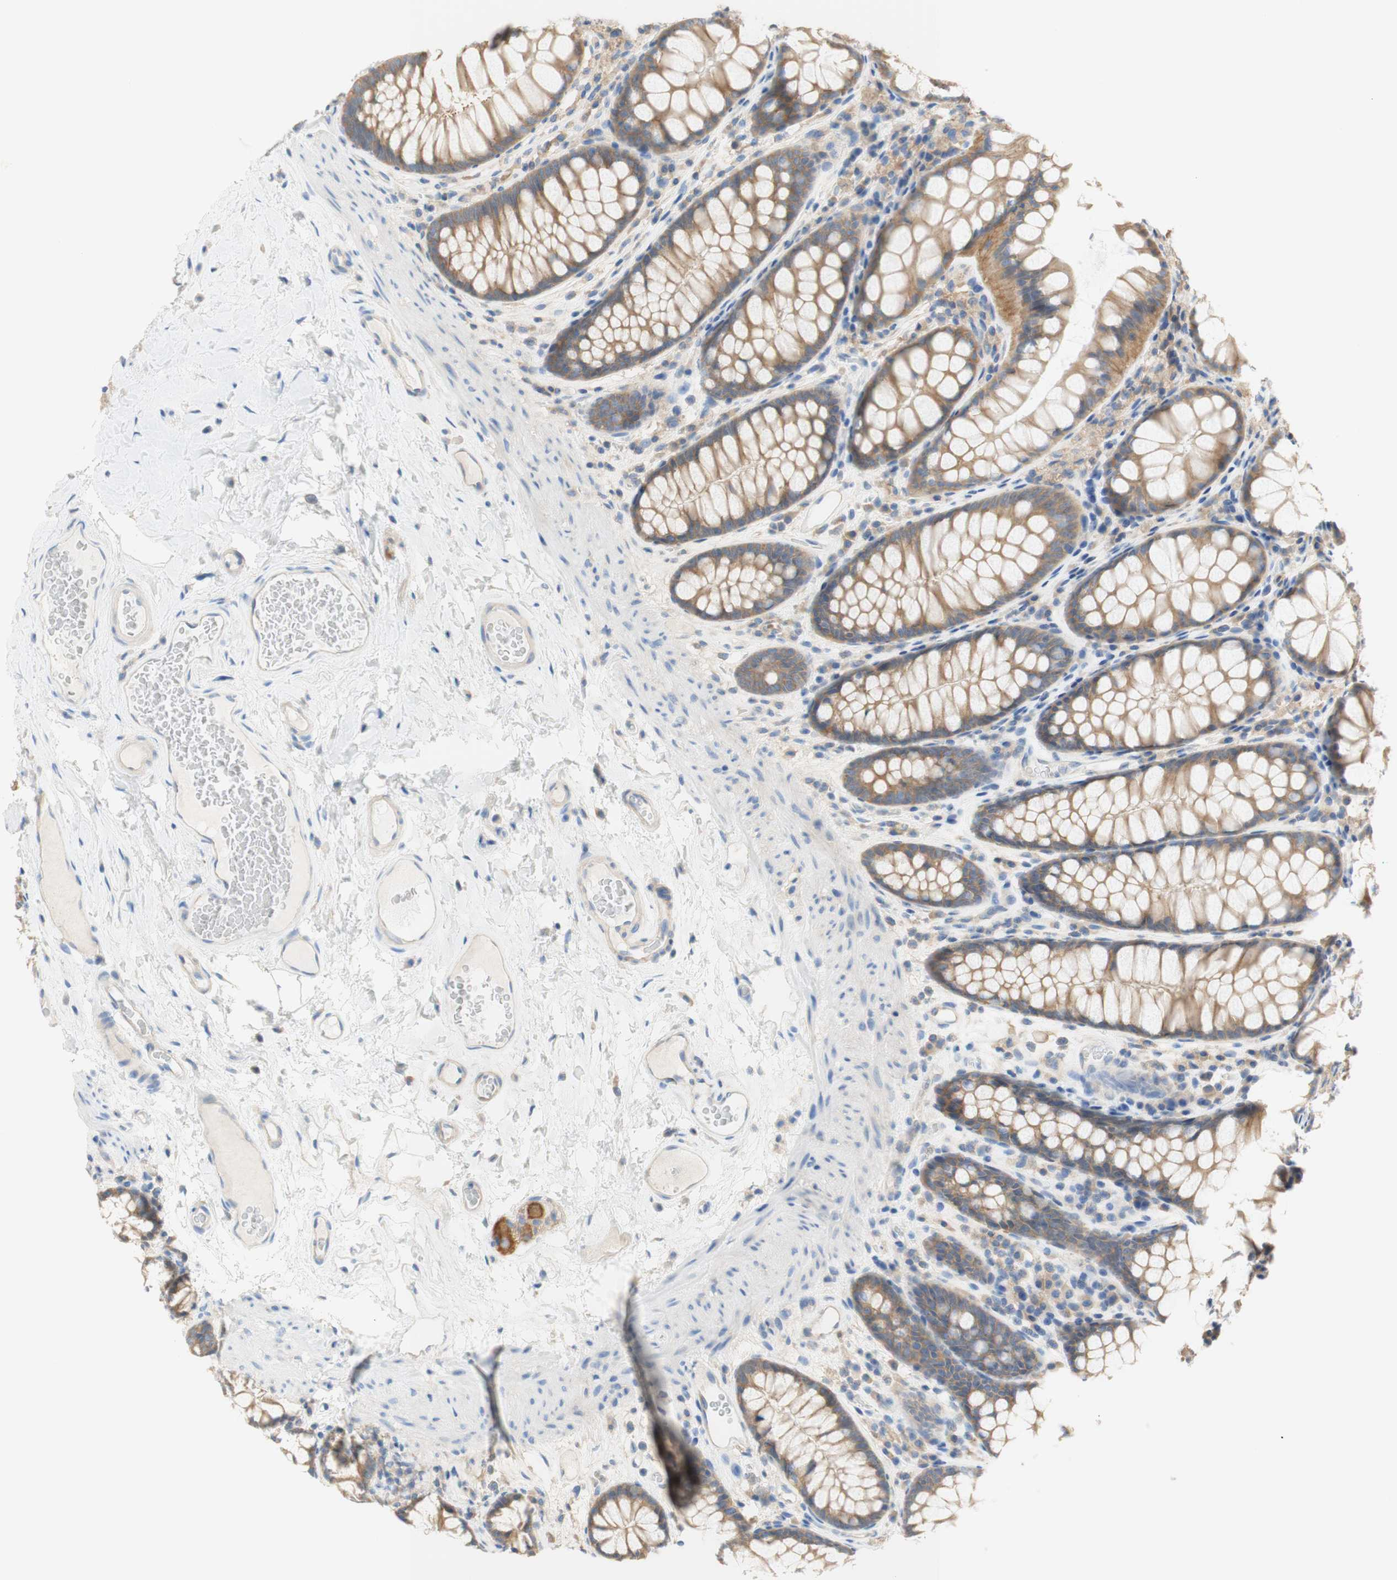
{"staining": {"intensity": "weak", "quantity": "<25%", "location": "cytoplasmic/membranous"}, "tissue": "colon", "cell_type": "Endothelial cells", "image_type": "normal", "snomed": [{"axis": "morphology", "description": "Normal tissue, NOS"}, {"axis": "topography", "description": "Colon"}], "caption": "This is a histopathology image of immunohistochemistry staining of unremarkable colon, which shows no positivity in endothelial cells.", "gene": "ATP2B1", "patient": {"sex": "female", "age": 55}}